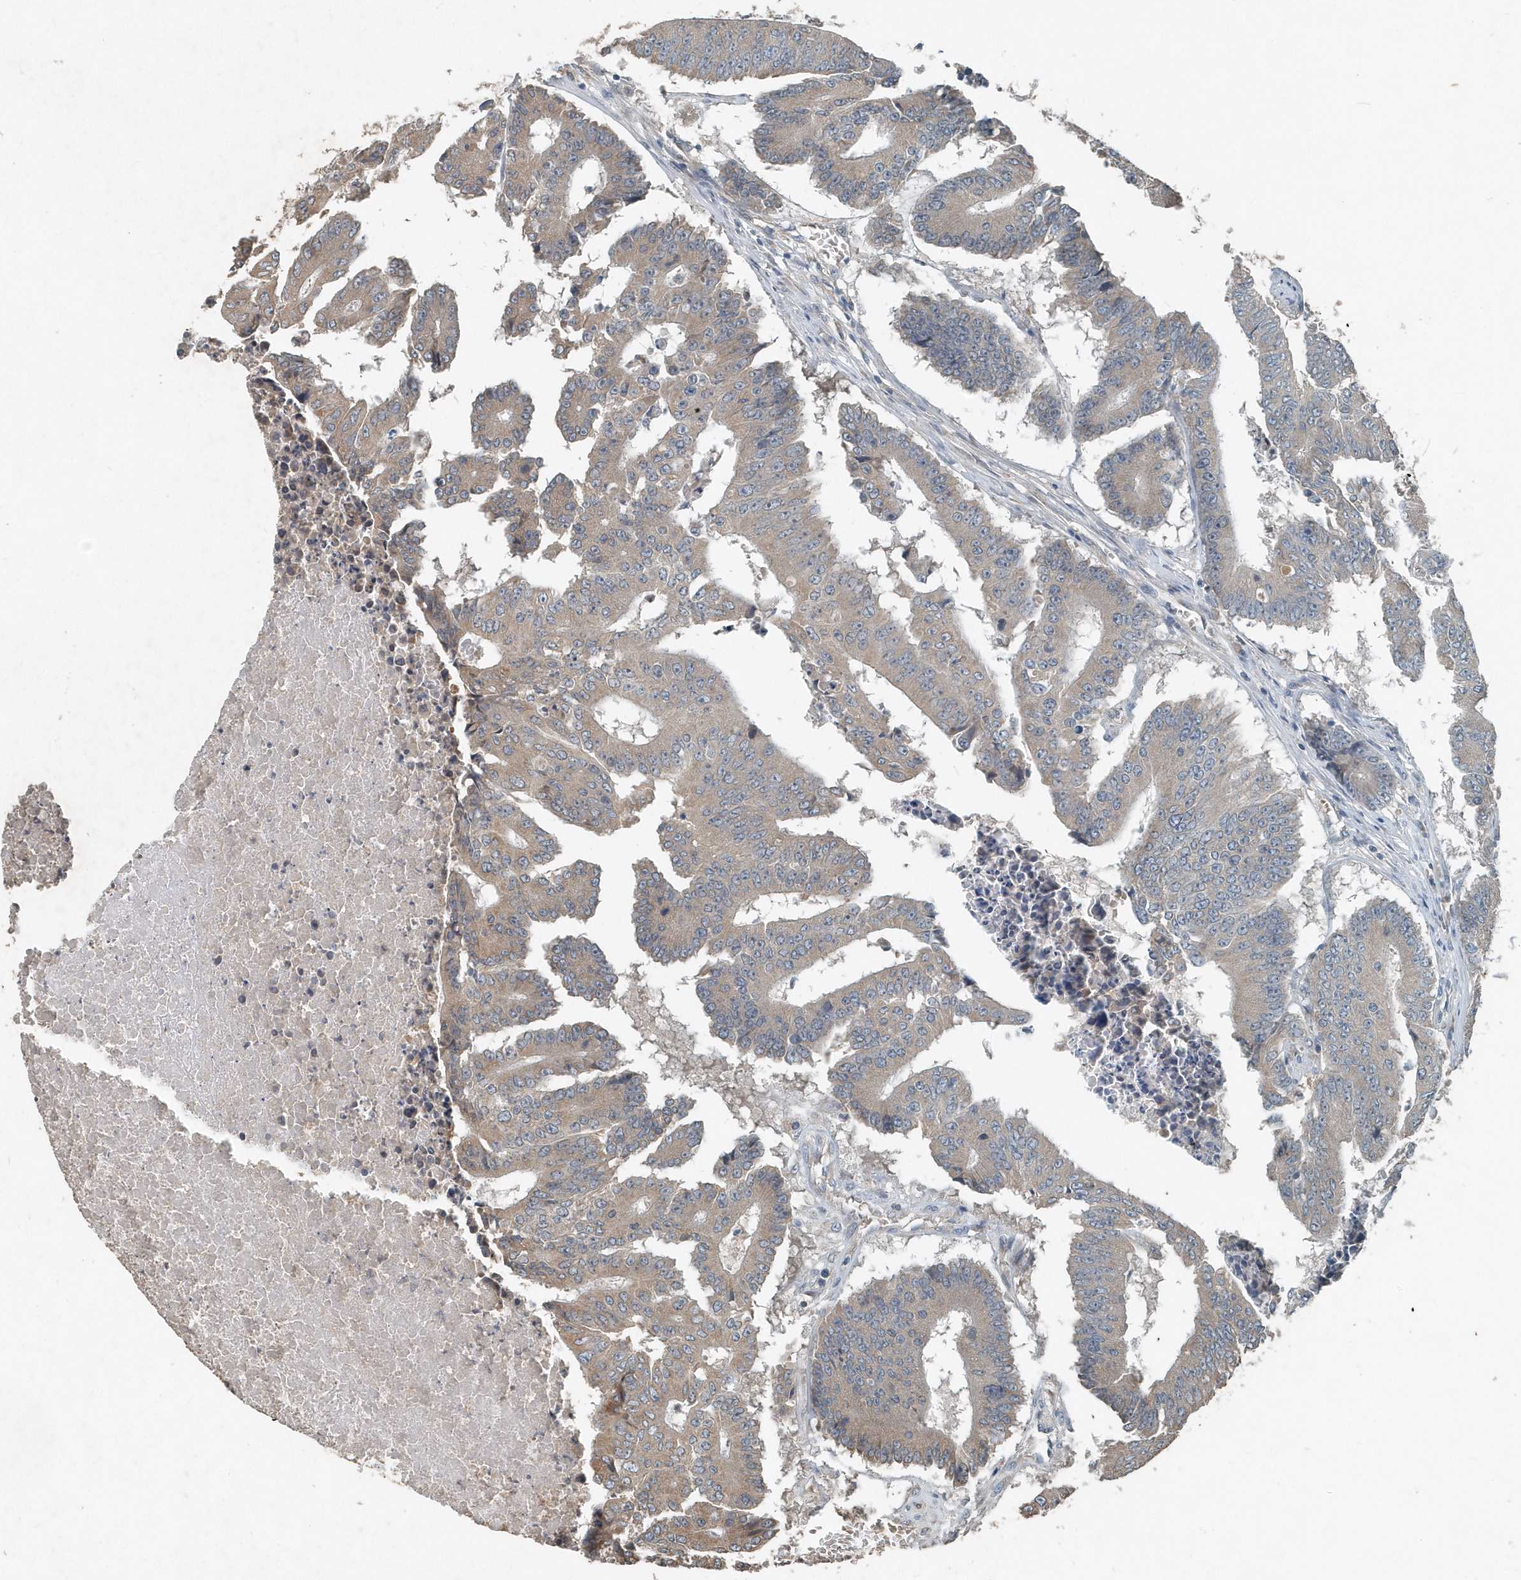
{"staining": {"intensity": "weak", "quantity": "25%-75%", "location": "cytoplasmic/membranous"}, "tissue": "colorectal cancer", "cell_type": "Tumor cells", "image_type": "cancer", "snomed": [{"axis": "morphology", "description": "Adenocarcinoma, NOS"}, {"axis": "topography", "description": "Colon"}], "caption": "The image demonstrates staining of adenocarcinoma (colorectal), revealing weak cytoplasmic/membranous protein staining (brown color) within tumor cells.", "gene": "SCFD2", "patient": {"sex": "male", "age": 87}}